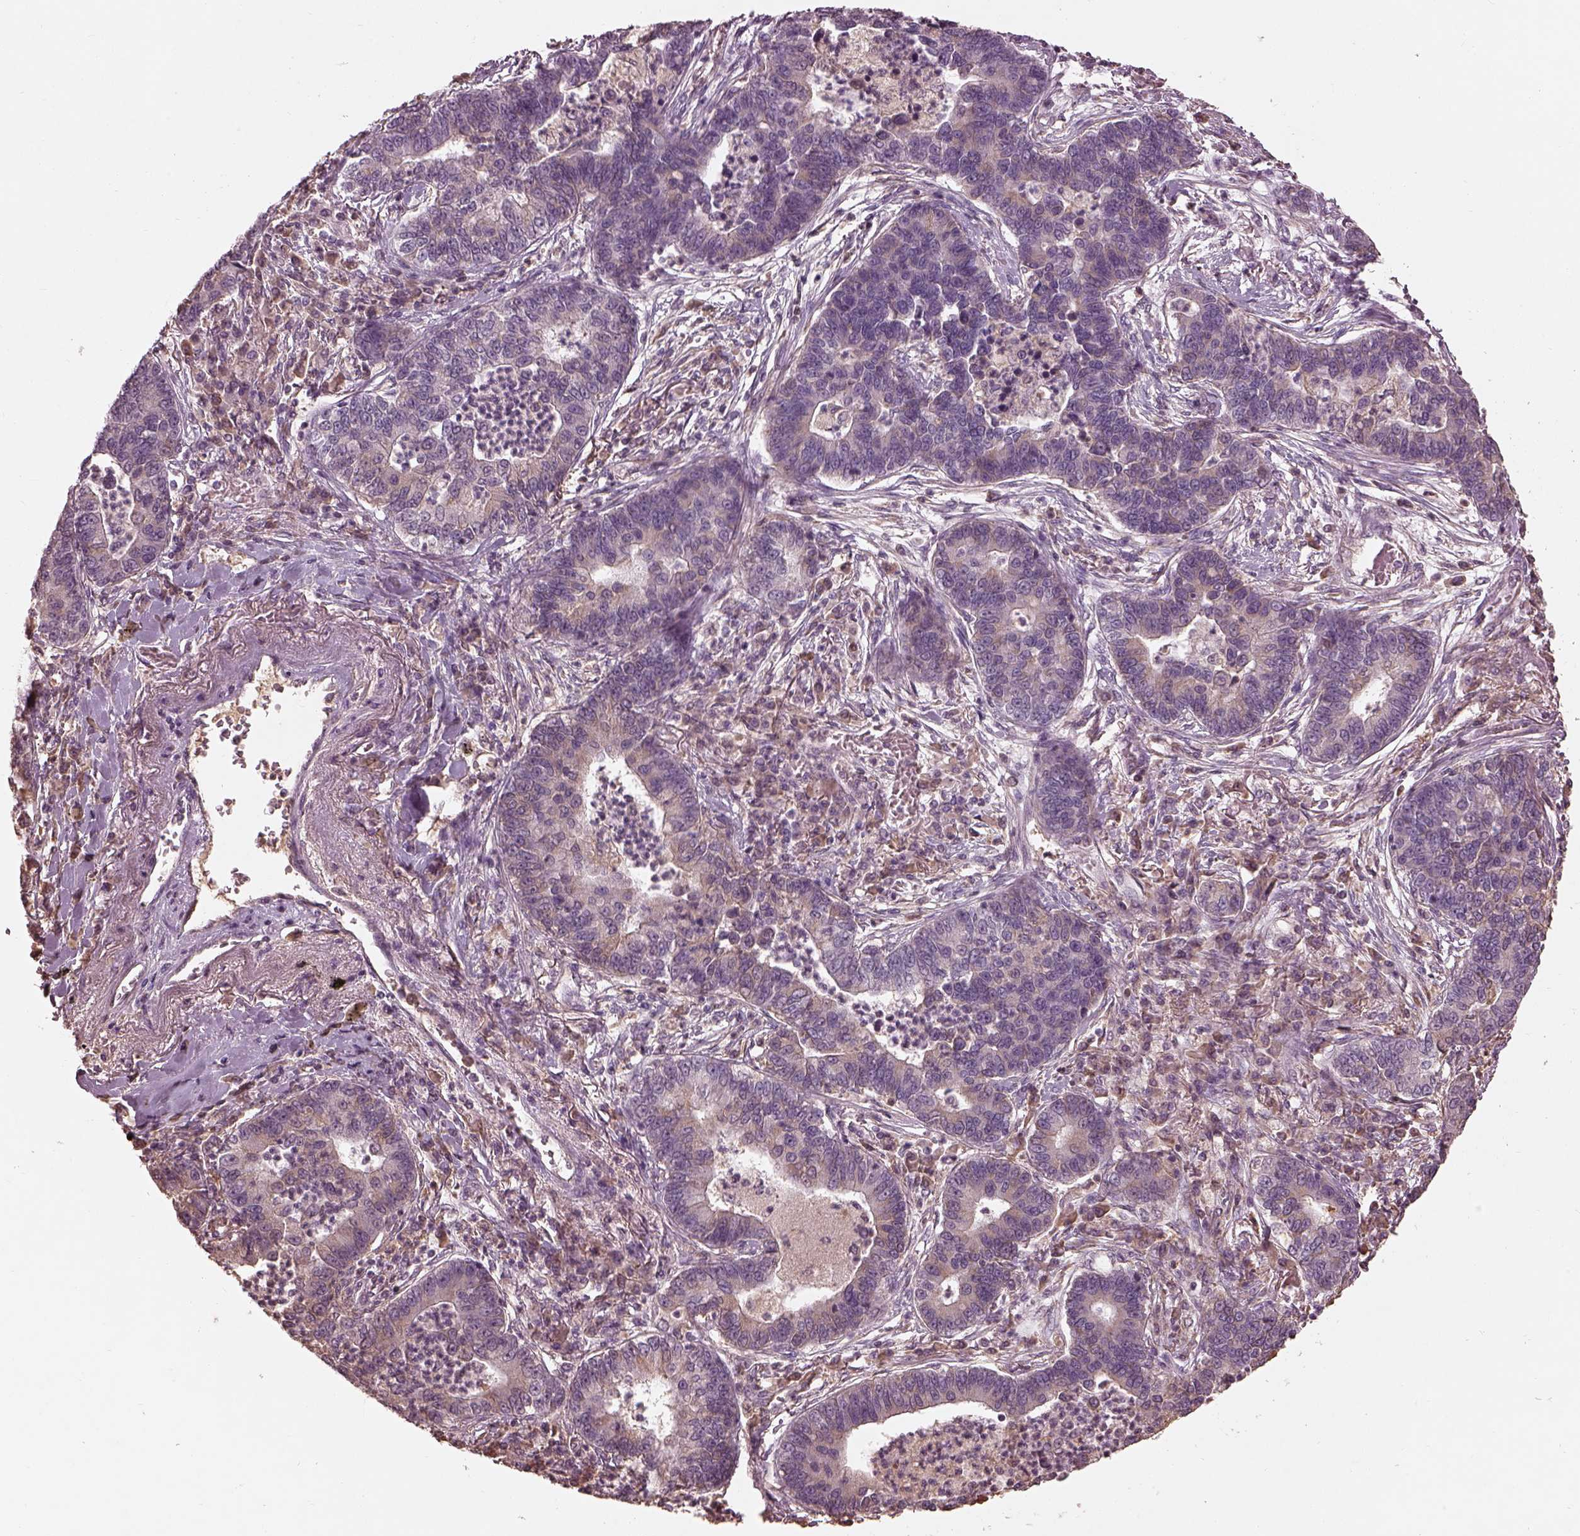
{"staining": {"intensity": "negative", "quantity": "none", "location": "none"}, "tissue": "lung cancer", "cell_type": "Tumor cells", "image_type": "cancer", "snomed": [{"axis": "morphology", "description": "Adenocarcinoma, NOS"}, {"axis": "topography", "description": "Lung"}], "caption": "Lung adenocarcinoma was stained to show a protein in brown. There is no significant expression in tumor cells.", "gene": "CALR3", "patient": {"sex": "female", "age": 57}}